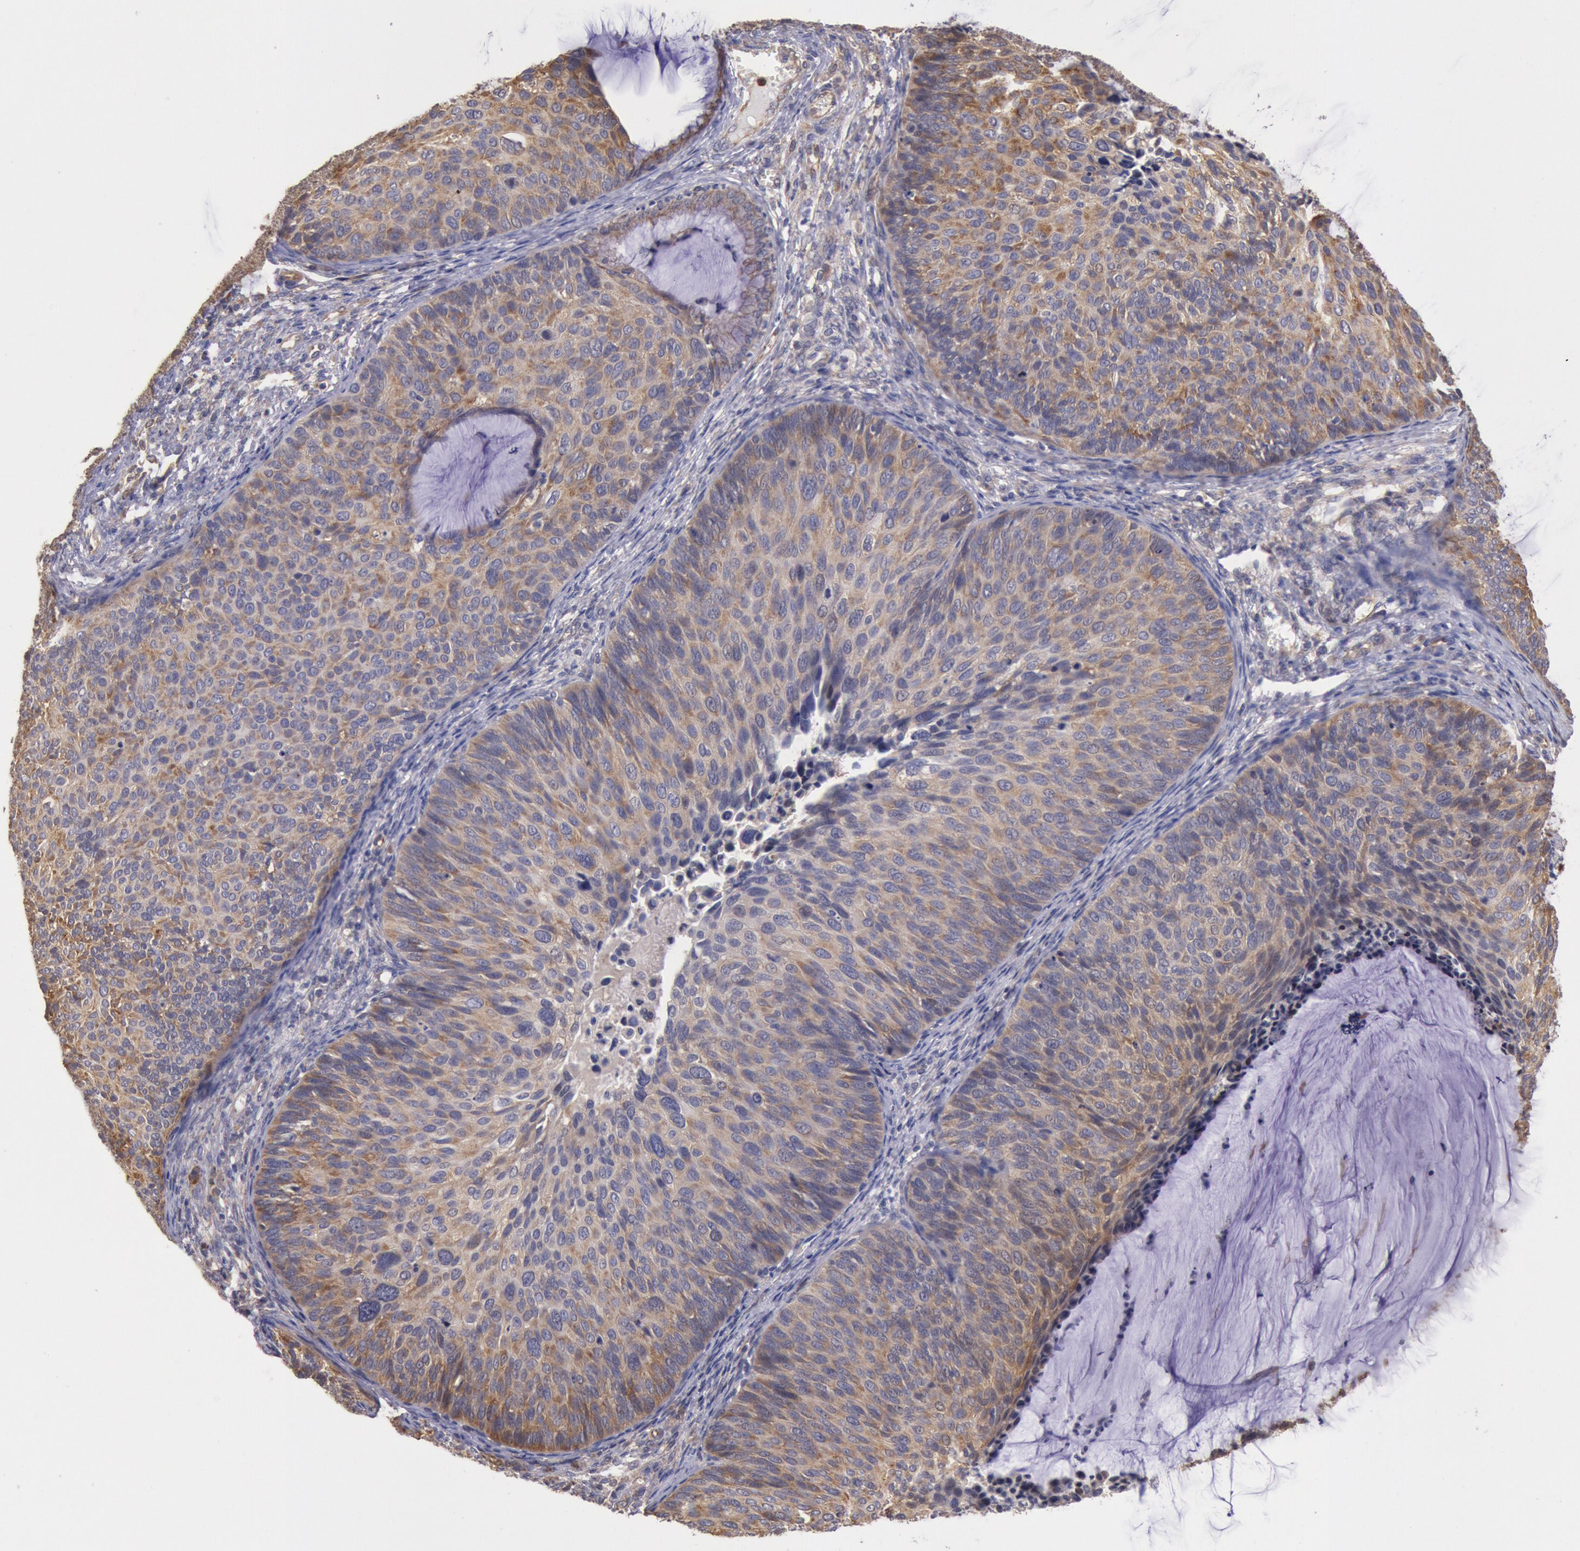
{"staining": {"intensity": "moderate", "quantity": ">75%", "location": "cytoplasmic/membranous"}, "tissue": "cervical cancer", "cell_type": "Tumor cells", "image_type": "cancer", "snomed": [{"axis": "morphology", "description": "Squamous cell carcinoma, NOS"}, {"axis": "topography", "description": "Cervix"}], "caption": "Protein analysis of cervical cancer tissue shows moderate cytoplasmic/membranous staining in approximately >75% of tumor cells. The staining is performed using DAB brown chromogen to label protein expression. The nuclei are counter-stained blue using hematoxylin.", "gene": "DRG1", "patient": {"sex": "female", "age": 36}}